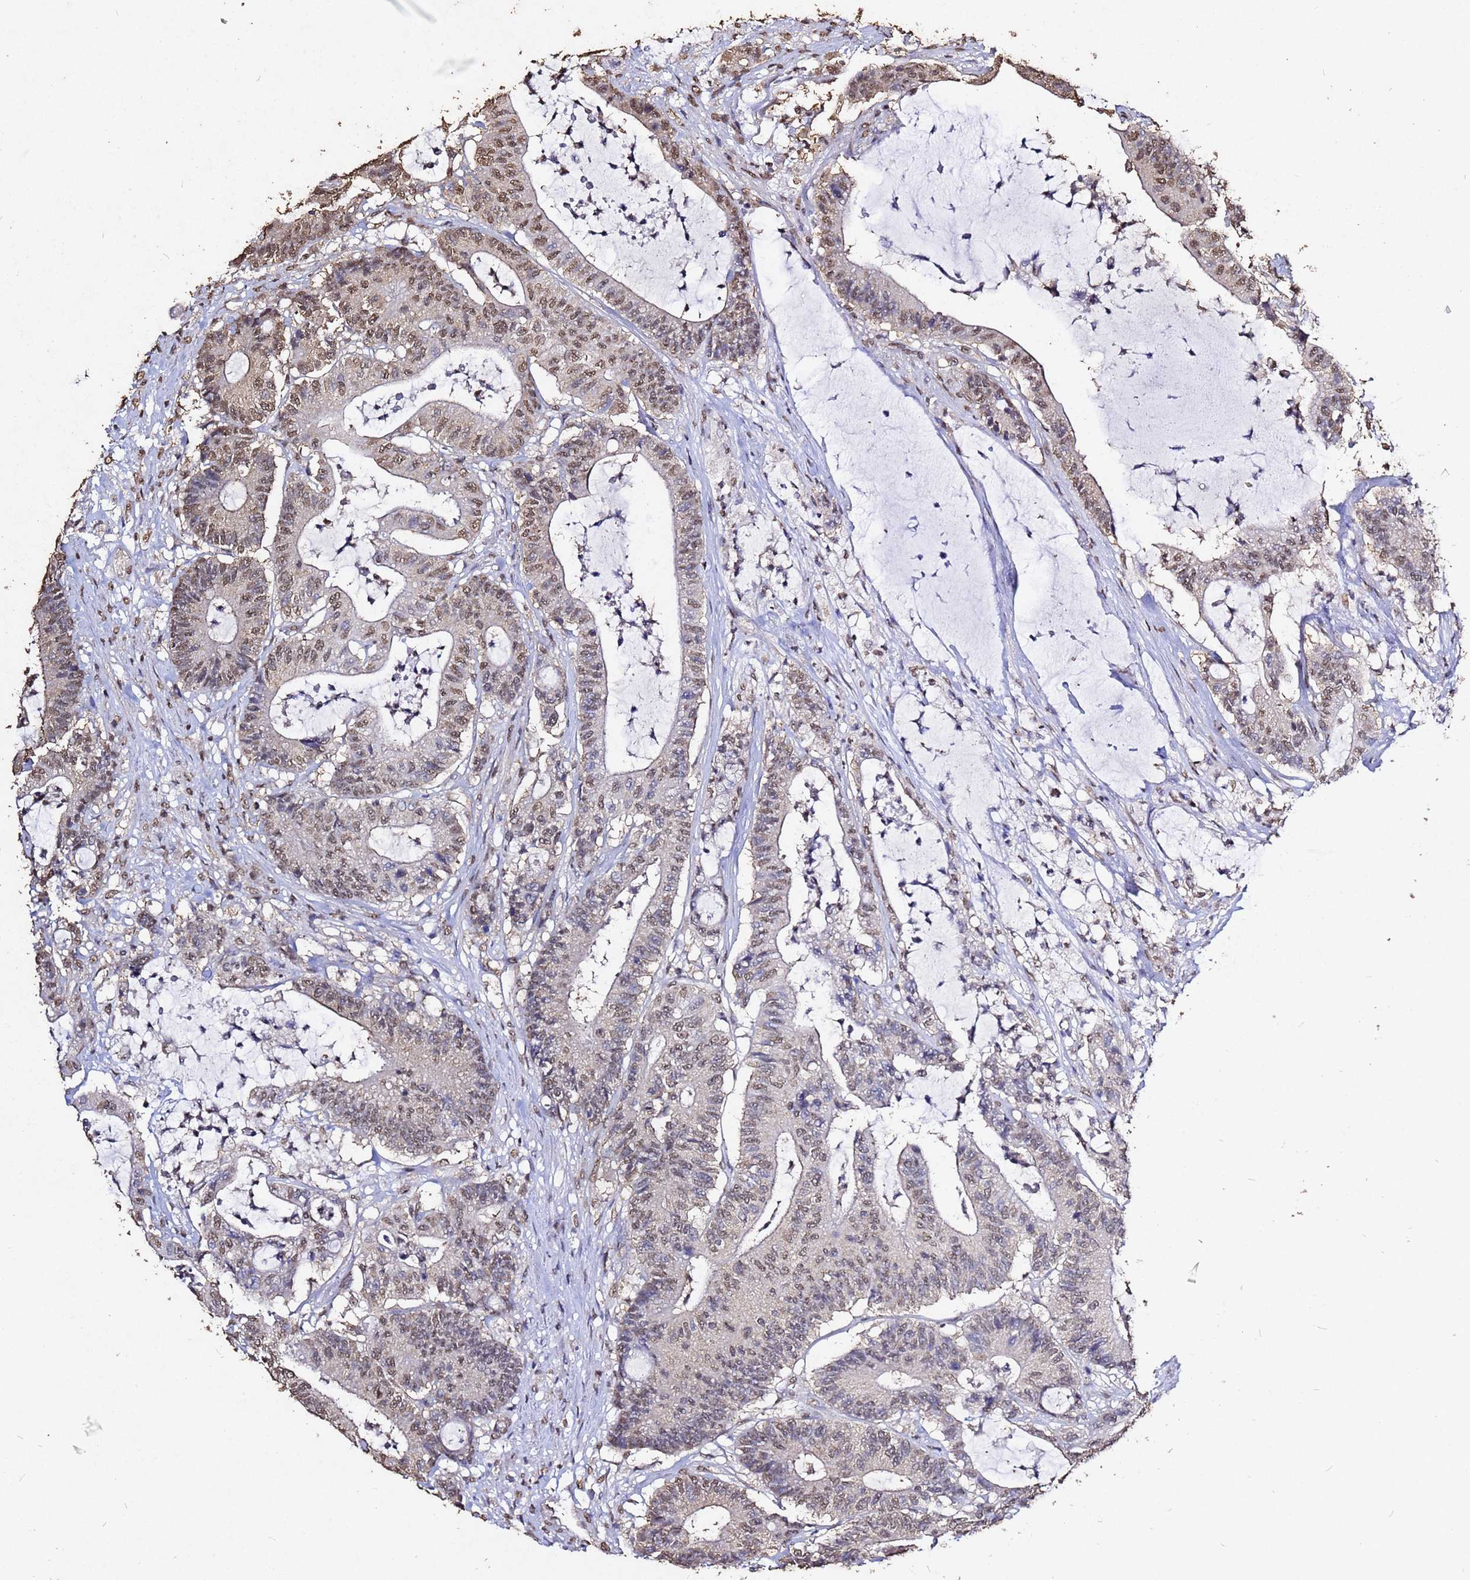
{"staining": {"intensity": "moderate", "quantity": "25%-75%", "location": "nuclear"}, "tissue": "colorectal cancer", "cell_type": "Tumor cells", "image_type": "cancer", "snomed": [{"axis": "morphology", "description": "Adenocarcinoma, NOS"}, {"axis": "topography", "description": "Colon"}], "caption": "Immunohistochemical staining of human colorectal cancer (adenocarcinoma) exhibits medium levels of moderate nuclear protein positivity in approximately 25%-75% of tumor cells.", "gene": "MYOCD", "patient": {"sex": "female", "age": 84}}